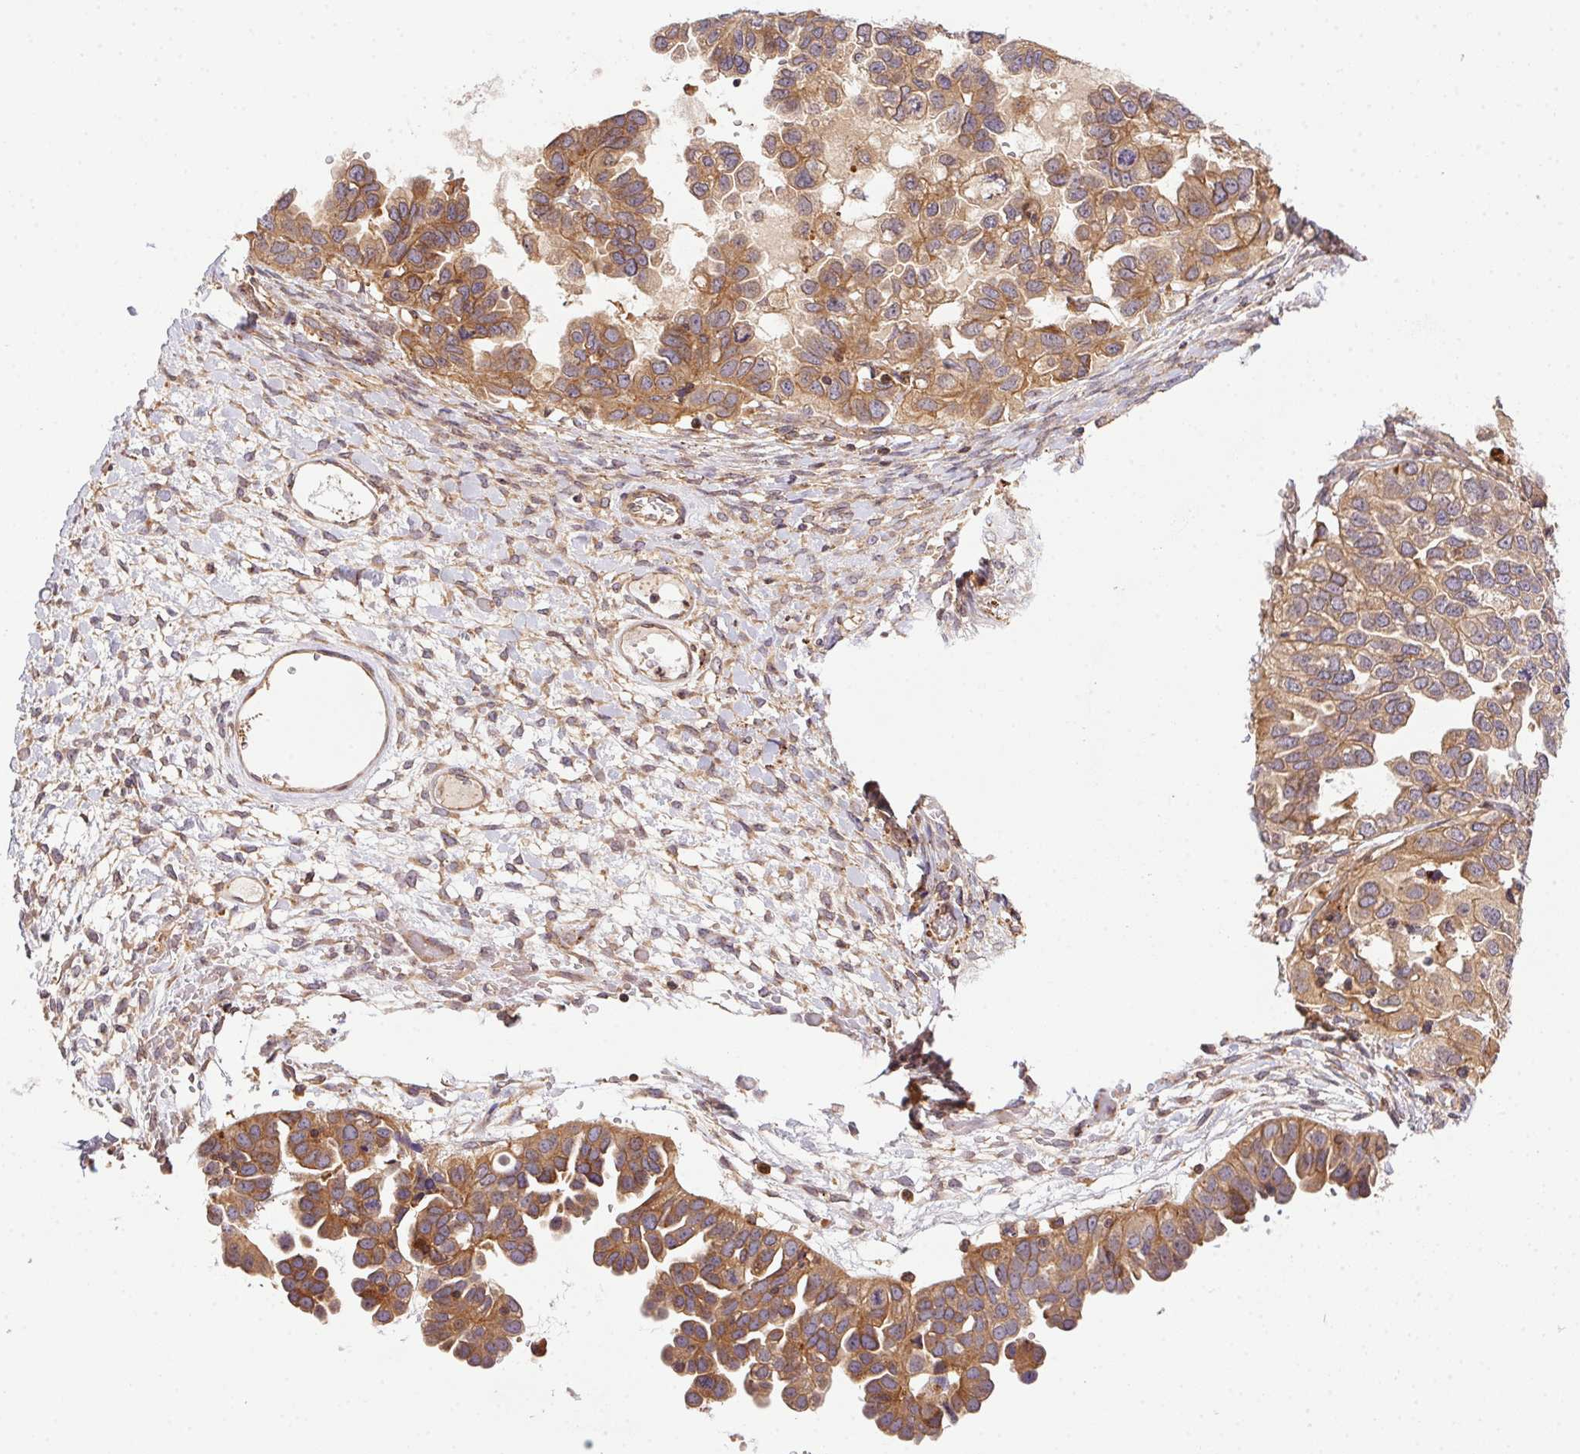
{"staining": {"intensity": "moderate", "quantity": ">75%", "location": "cytoplasmic/membranous"}, "tissue": "colorectal cancer", "cell_type": "Tumor cells", "image_type": "cancer", "snomed": [{"axis": "morphology", "description": "Adenocarcinoma, NOS"}, {"axis": "topography", "description": "Colon"}], "caption": "This is an image of IHC staining of adenocarcinoma (colorectal), which shows moderate positivity in the cytoplasmic/membranous of tumor cells.", "gene": "MEX3D", "patient": {"sex": "male", "age": 71}}